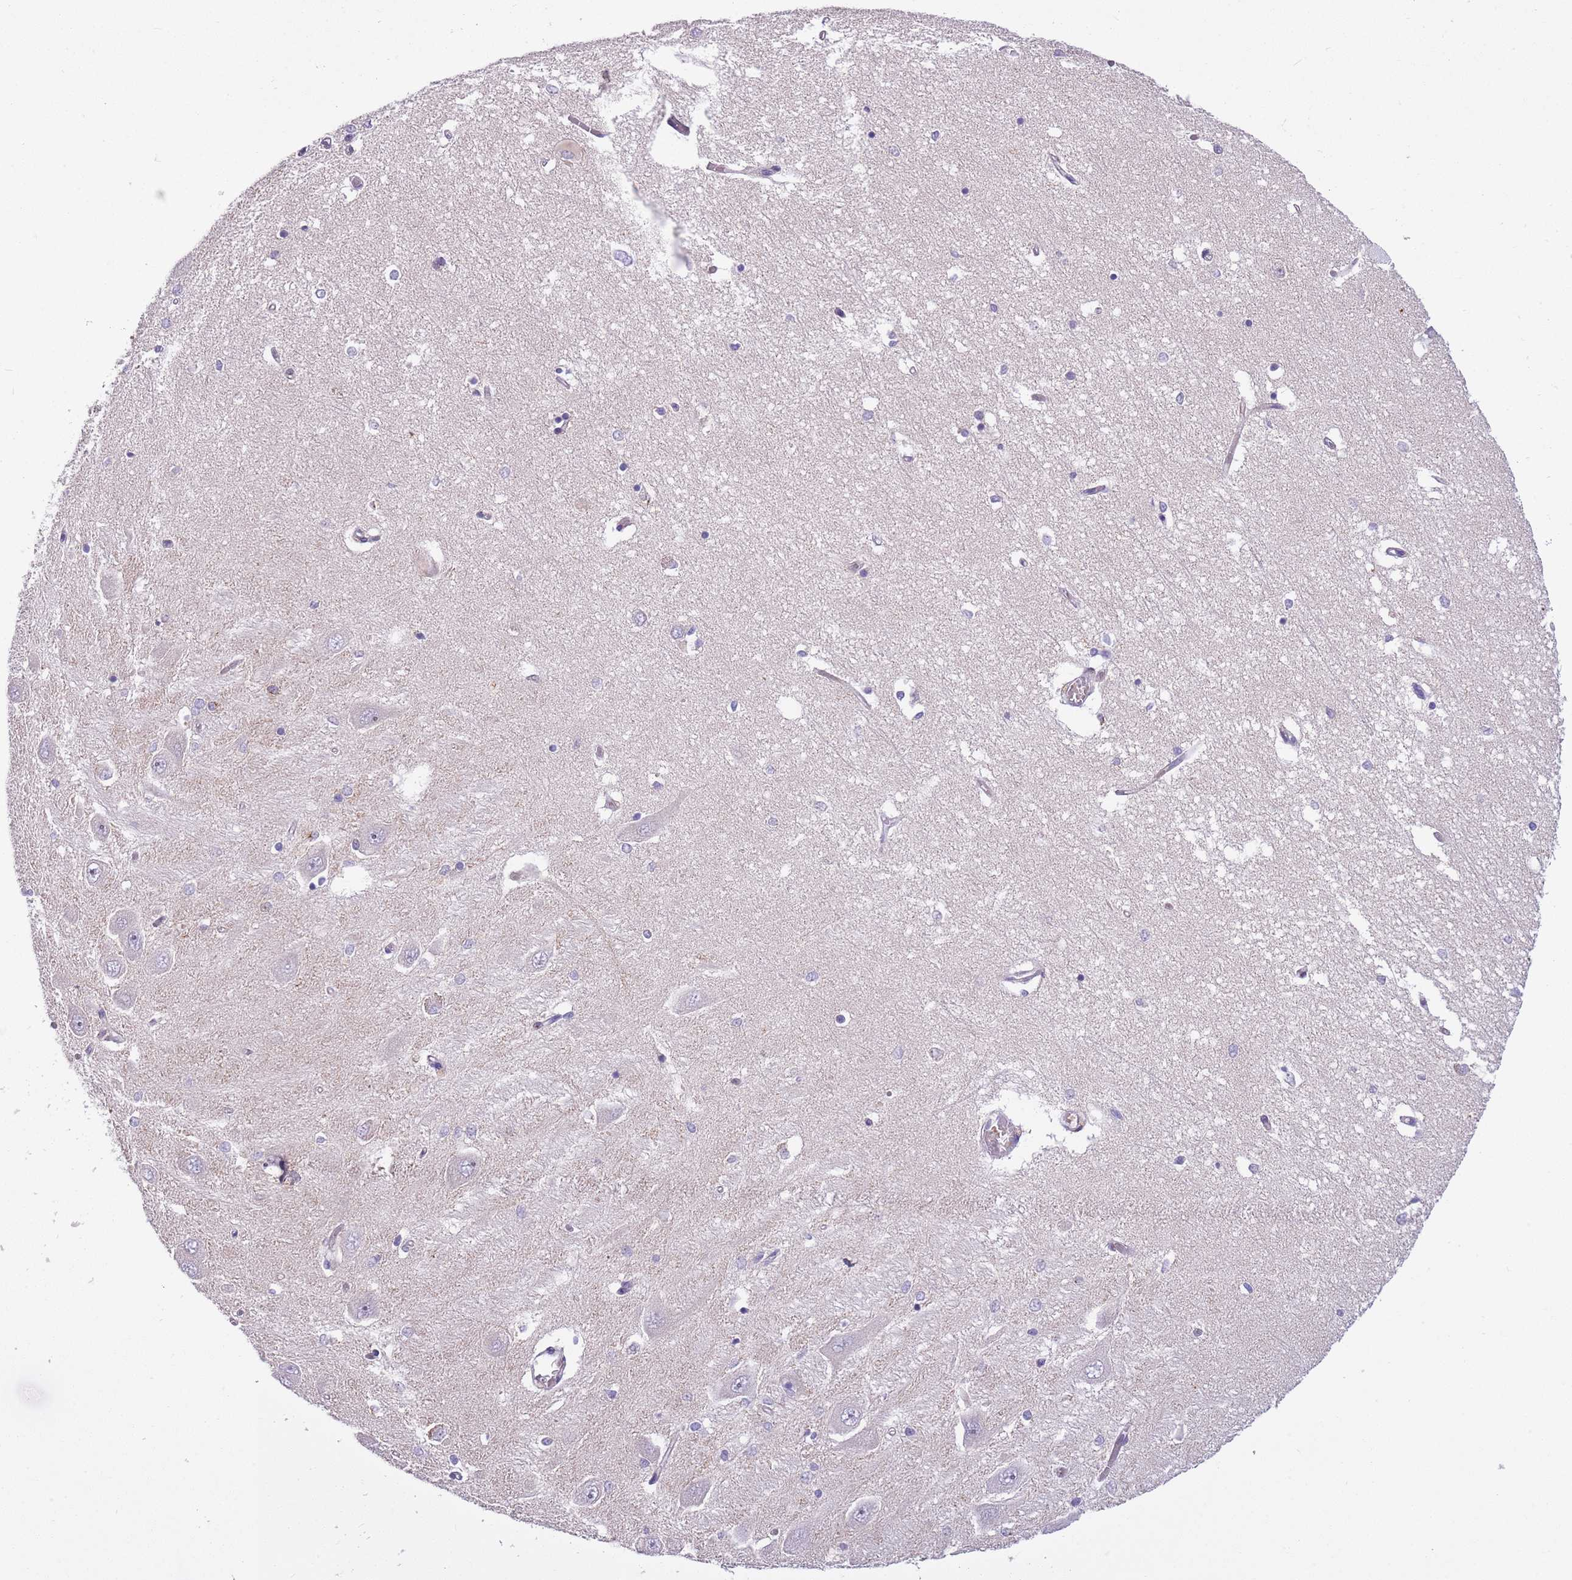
{"staining": {"intensity": "negative", "quantity": "none", "location": "none"}, "tissue": "hippocampus", "cell_type": "Glial cells", "image_type": "normal", "snomed": [{"axis": "morphology", "description": "Normal tissue, NOS"}, {"axis": "topography", "description": "Hippocampus"}], "caption": "Immunohistochemistry of normal human hippocampus demonstrates no positivity in glial cells.", "gene": "CFAP73", "patient": {"sex": "male", "age": 45}}